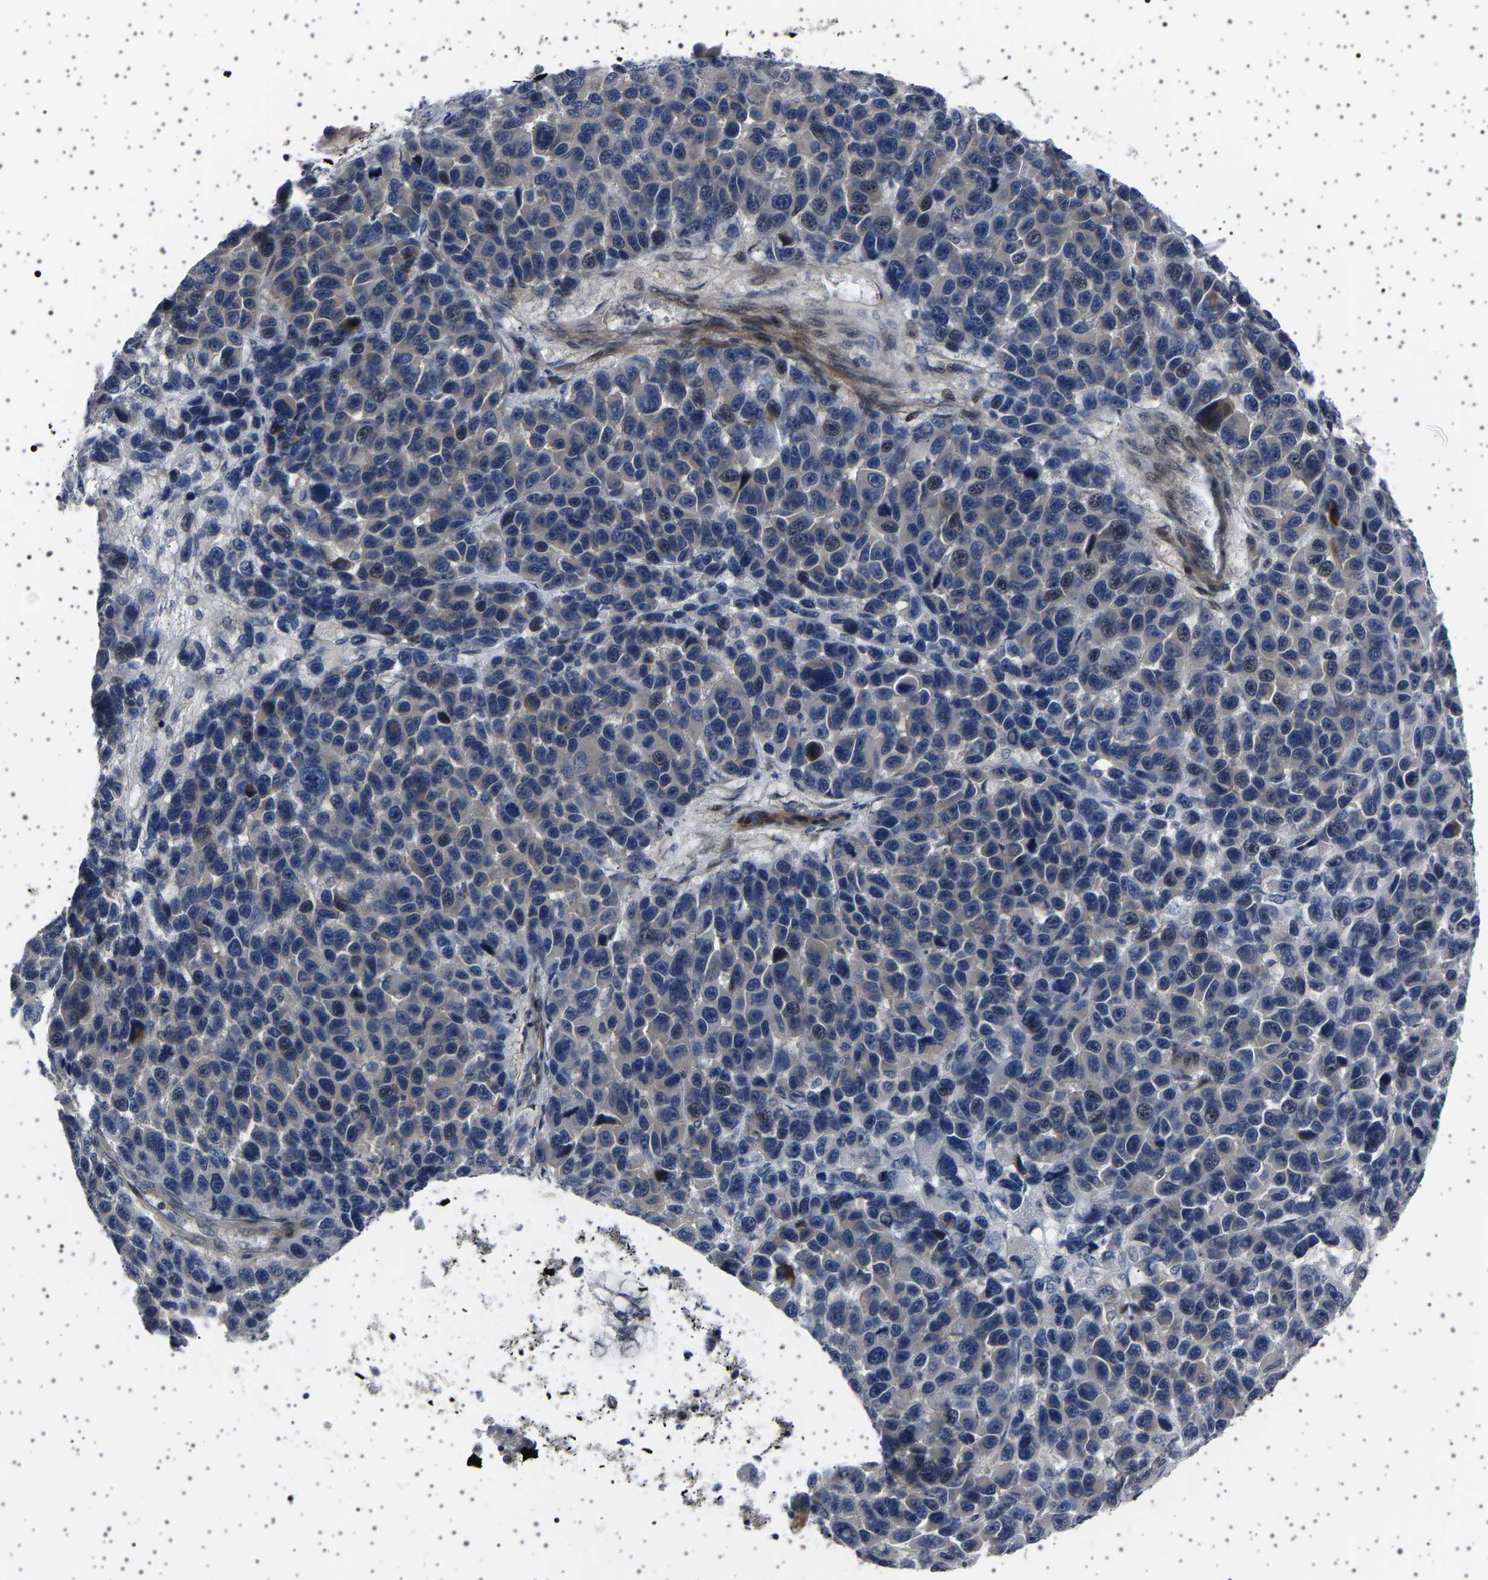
{"staining": {"intensity": "weak", "quantity": "<25%", "location": "nuclear"}, "tissue": "melanoma", "cell_type": "Tumor cells", "image_type": "cancer", "snomed": [{"axis": "morphology", "description": "Malignant melanoma, NOS"}, {"axis": "topography", "description": "Skin"}], "caption": "A high-resolution photomicrograph shows immunohistochemistry (IHC) staining of melanoma, which reveals no significant staining in tumor cells. Brightfield microscopy of immunohistochemistry stained with DAB (3,3'-diaminobenzidine) (brown) and hematoxylin (blue), captured at high magnification.", "gene": "PAK5", "patient": {"sex": "male", "age": 53}}